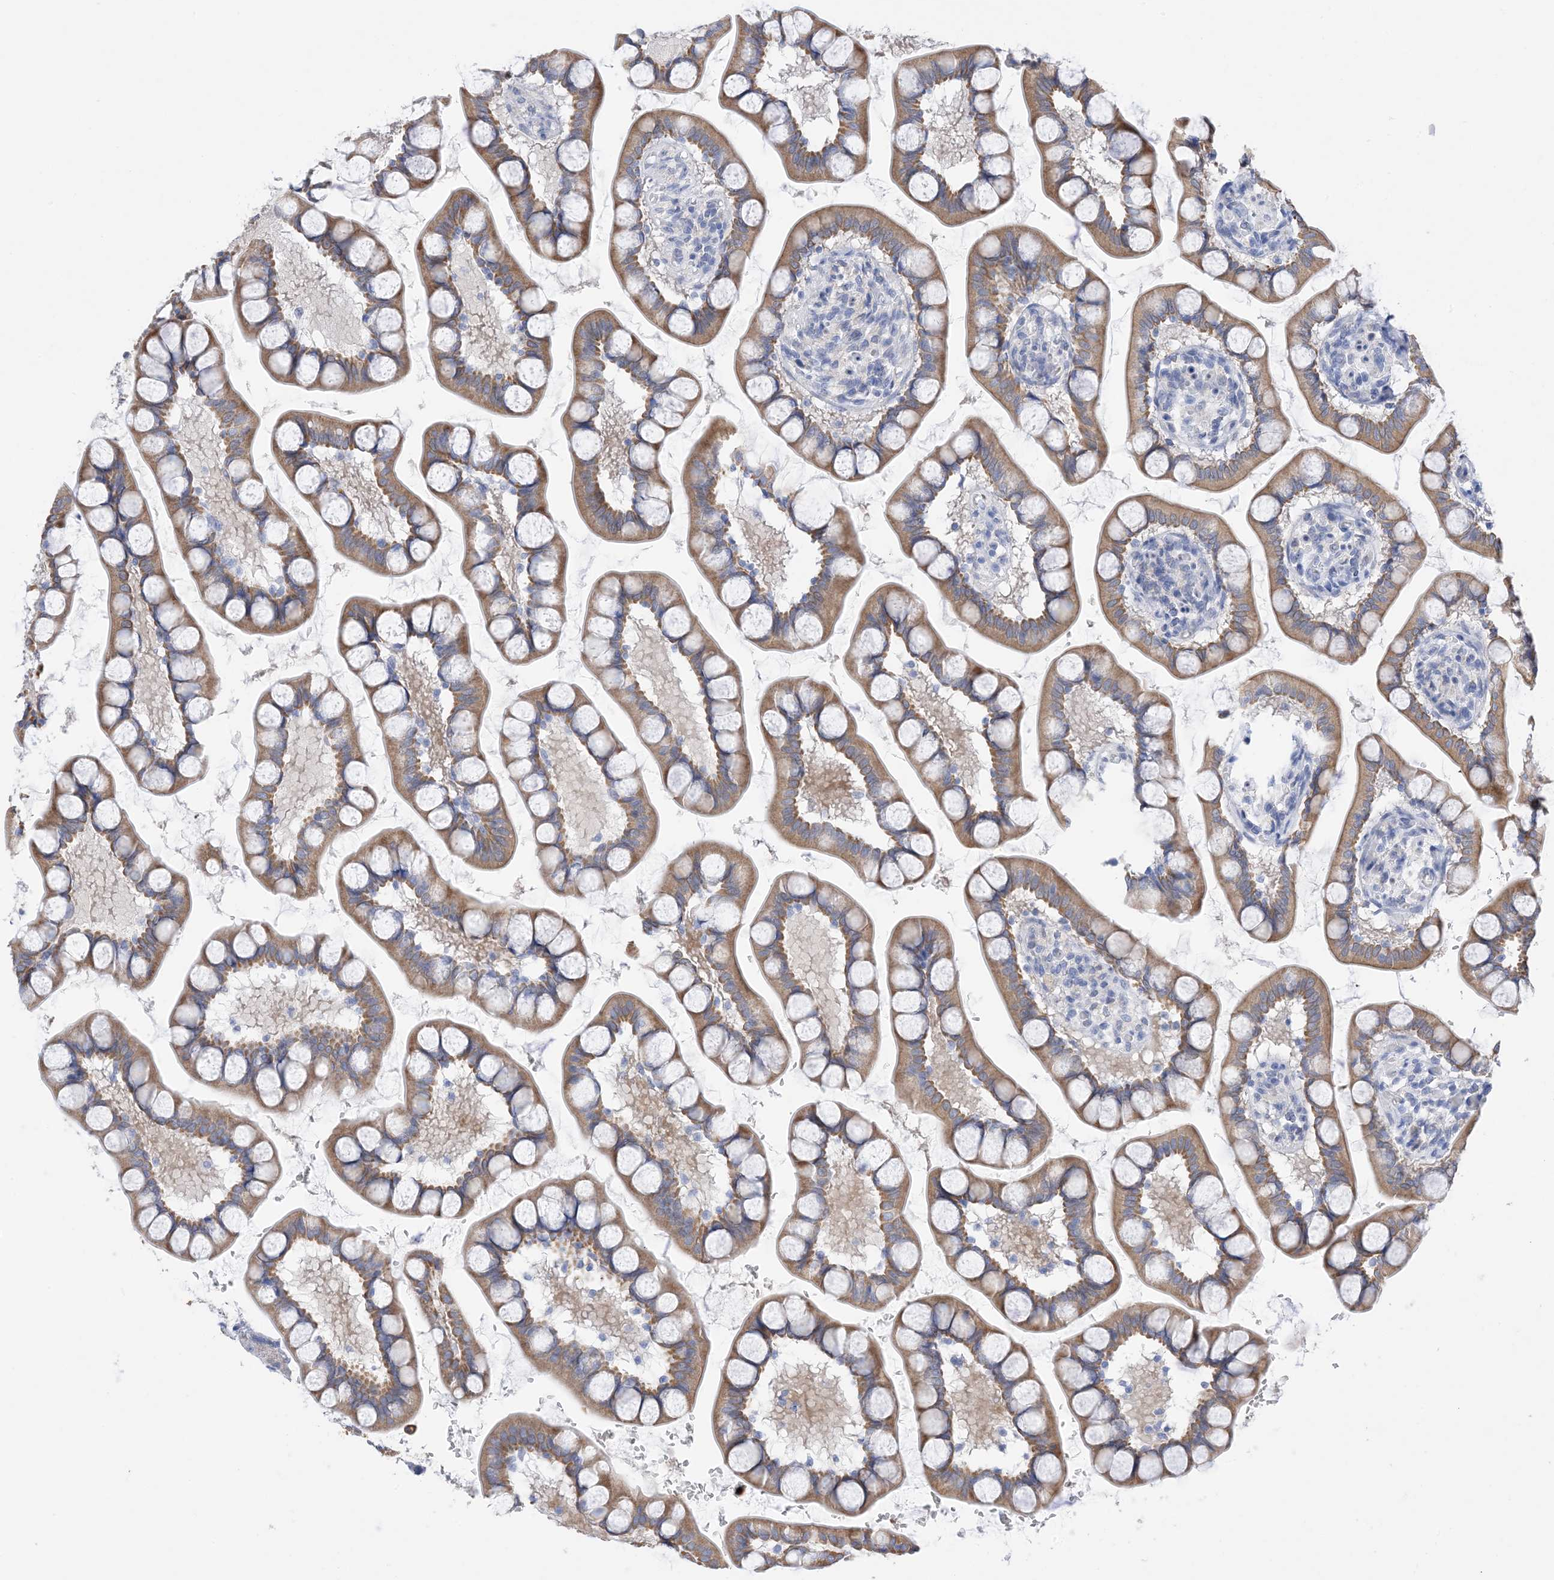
{"staining": {"intensity": "moderate", "quantity": ">75%", "location": "cytoplasmic/membranous"}, "tissue": "small intestine", "cell_type": "Glandular cells", "image_type": "normal", "snomed": [{"axis": "morphology", "description": "Normal tissue, NOS"}, {"axis": "topography", "description": "Small intestine"}], "caption": "Human small intestine stained with a brown dye shows moderate cytoplasmic/membranous positive expression in approximately >75% of glandular cells.", "gene": "PLK4", "patient": {"sex": "male", "age": 52}}